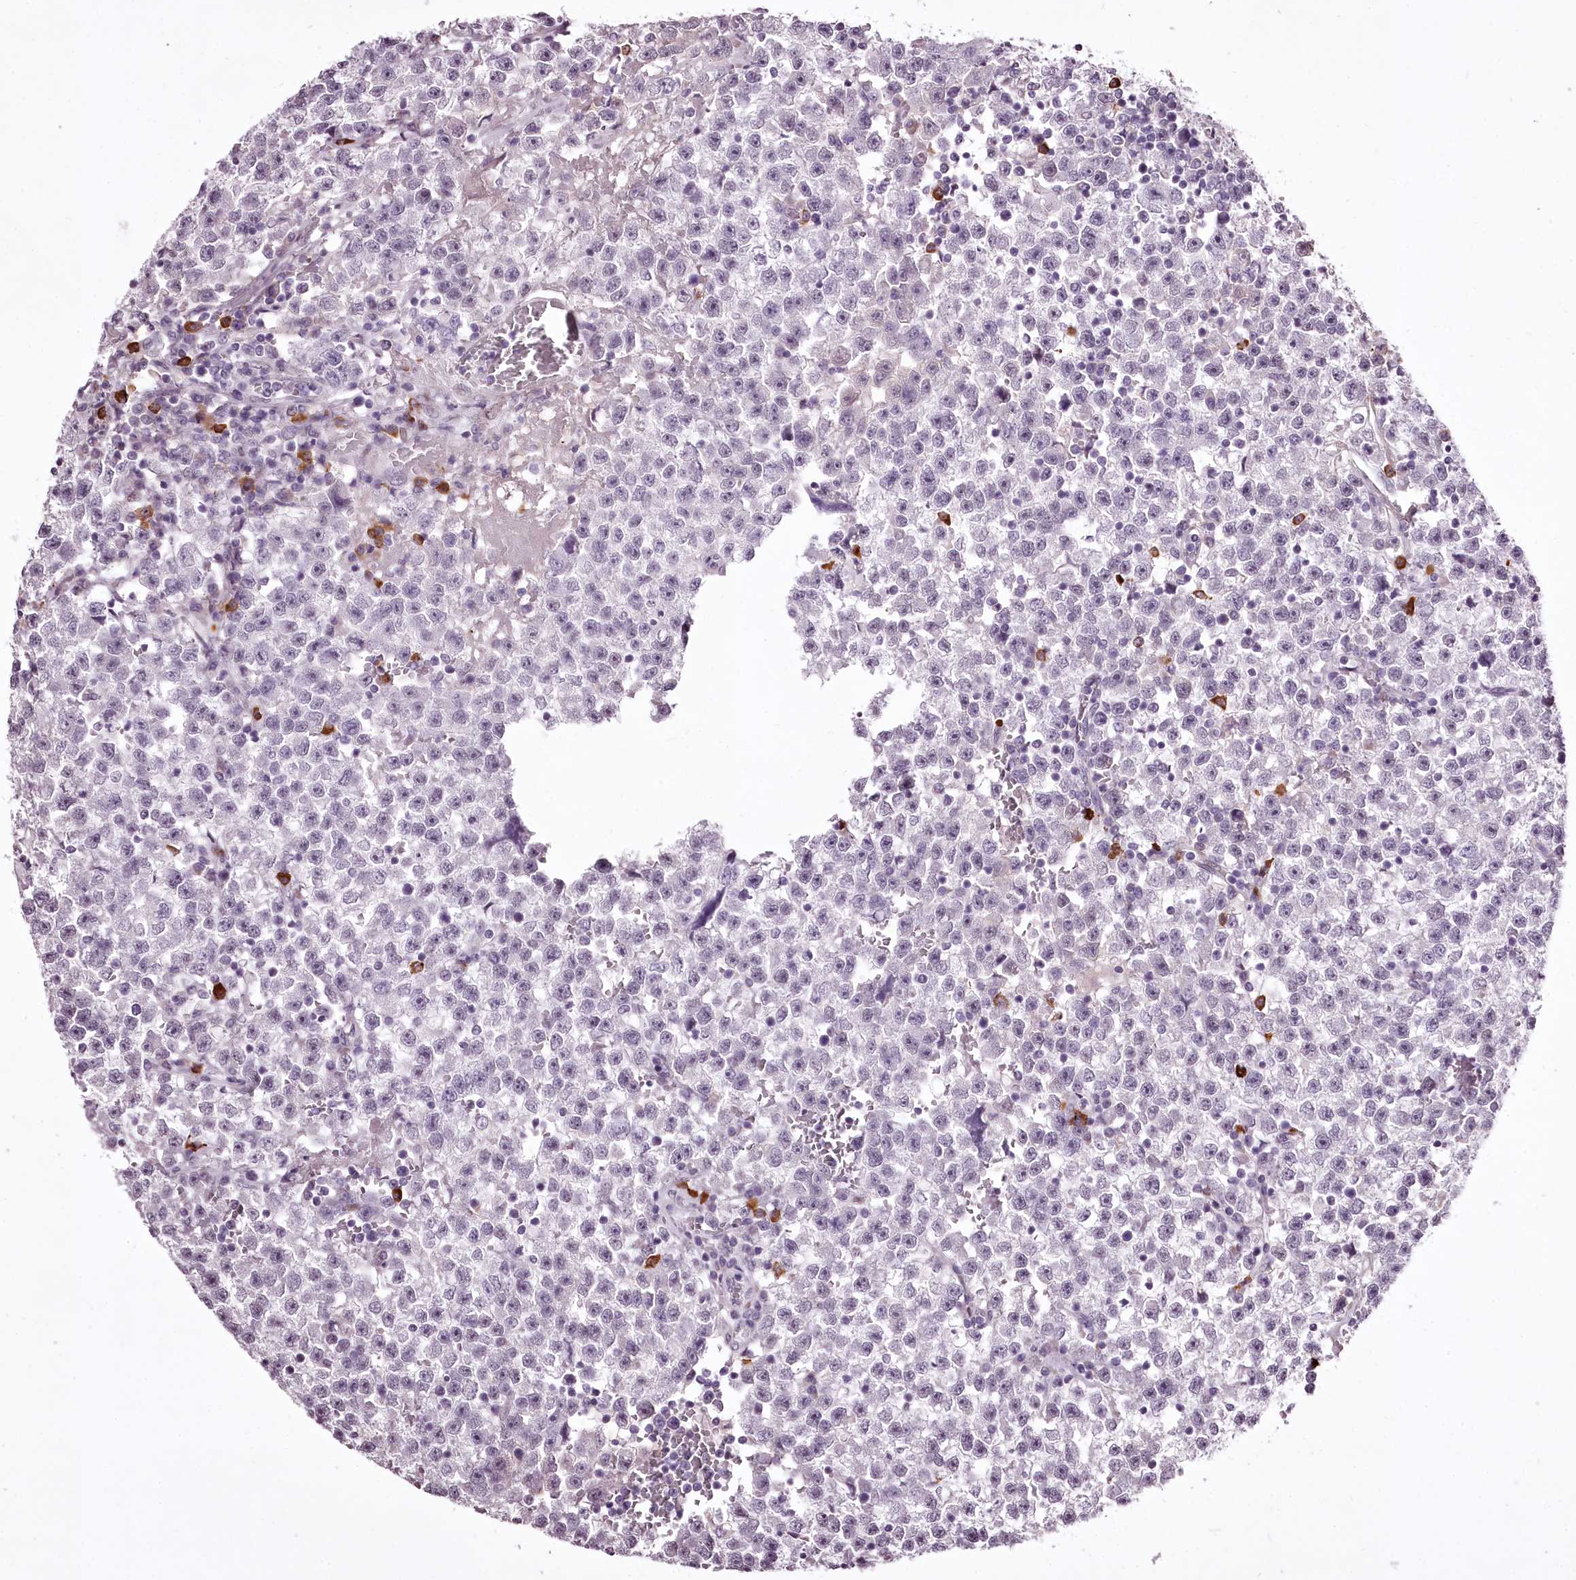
{"staining": {"intensity": "weak", "quantity": "<25%", "location": "nuclear"}, "tissue": "testis cancer", "cell_type": "Tumor cells", "image_type": "cancer", "snomed": [{"axis": "morphology", "description": "Seminoma, NOS"}, {"axis": "topography", "description": "Testis"}], "caption": "This is a photomicrograph of immunohistochemistry (IHC) staining of seminoma (testis), which shows no expression in tumor cells.", "gene": "C1orf56", "patient": {"sex": "male", "age": 22}}